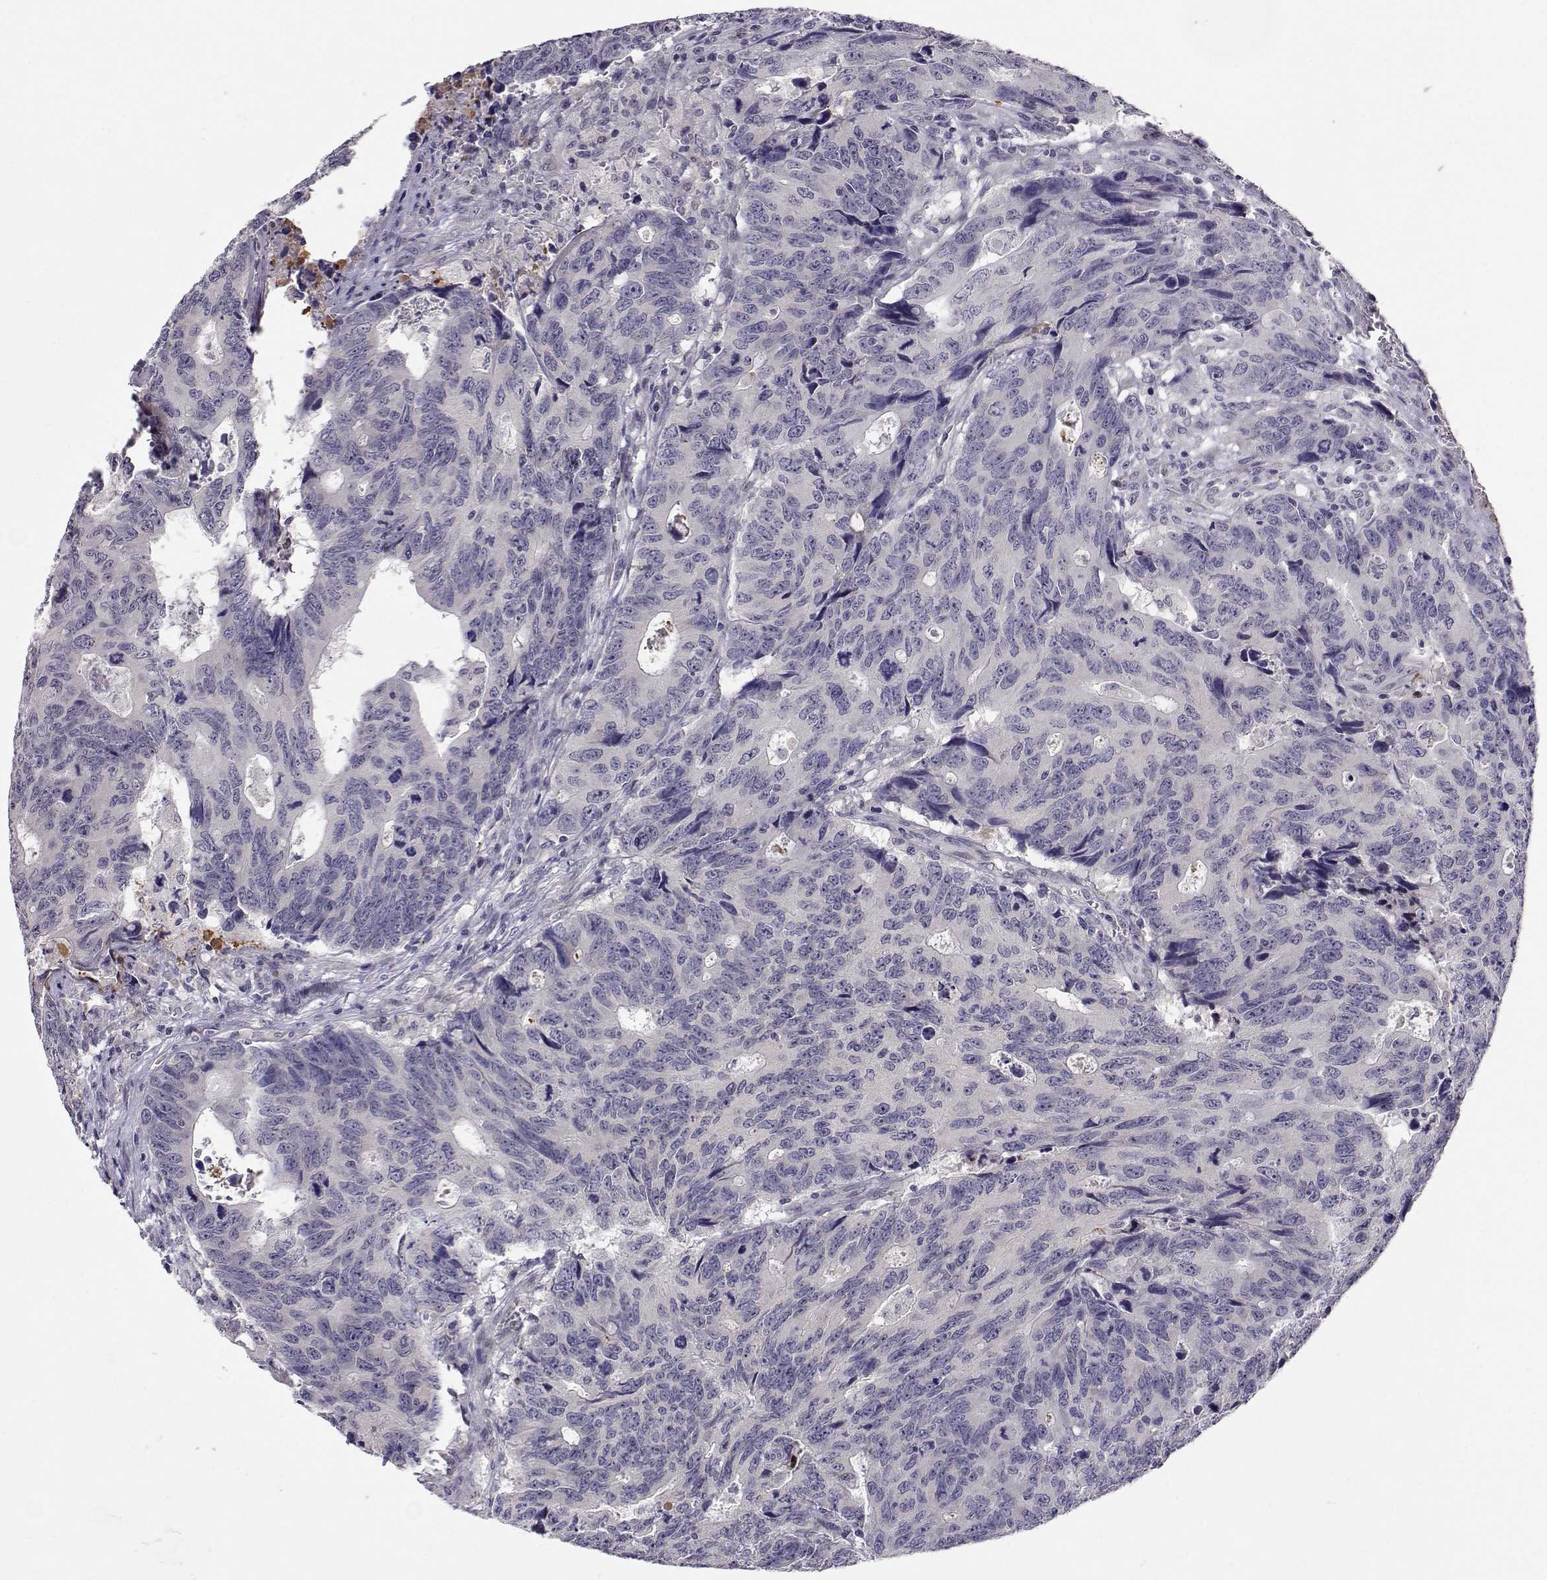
{"staining": {"intensity": "negative", "quantity": "none", "location": "none"}, "tissue": "colorectal cancer", "cell_type": "Tumor cells", "image_type": "cancer", "snomed": [{"axis": "morphology", "description": "Adenocarcinoma, NOS"}, {"axis": "topography", "description": "Colon"}], "caption": "IHC micrograph of neoplastic tissue: colorectal cancer (adenocarcinoma) stained with DAB demonstrates no significant protein staining in tumor cells.", "gene": "SLC6A3", "patient": {"sex": "female", "age": 77}}